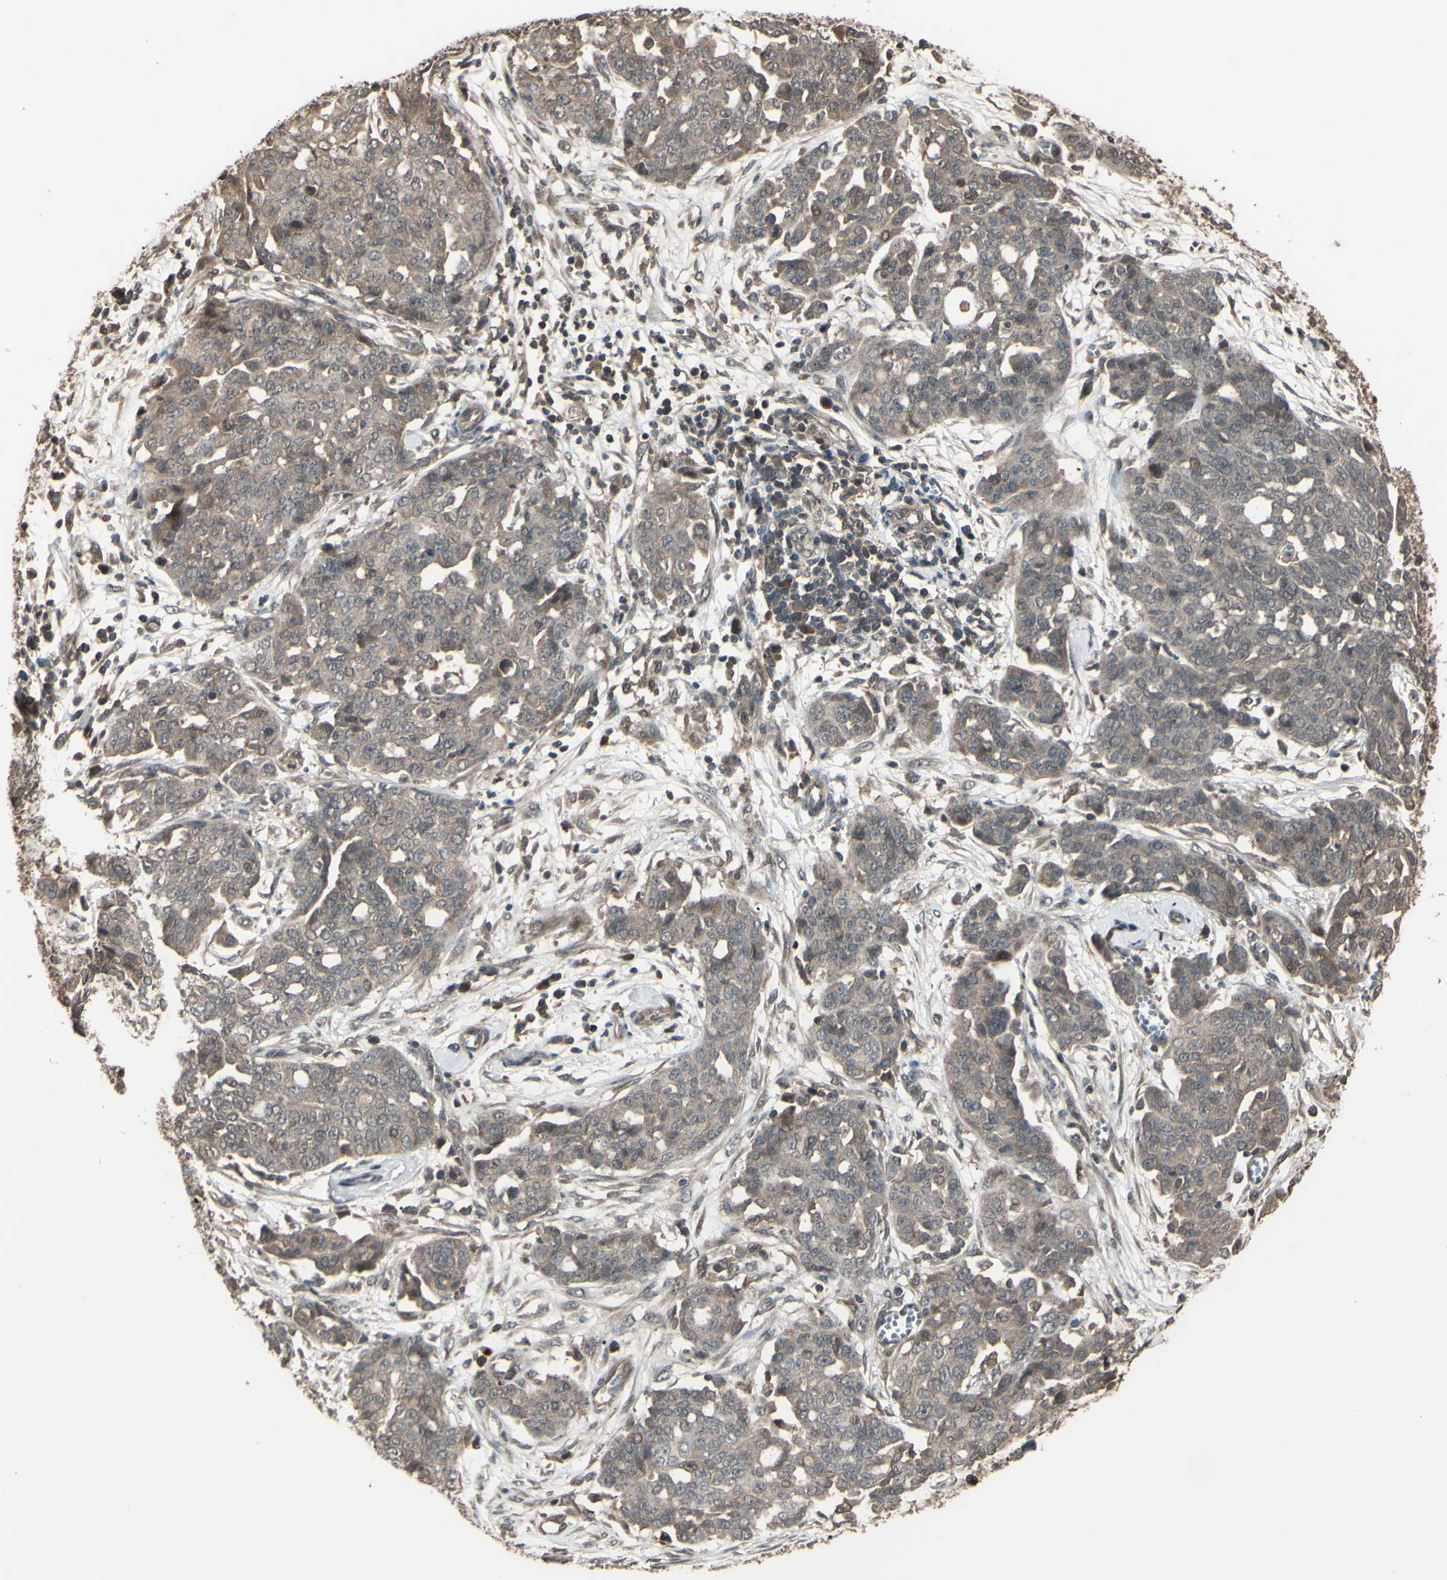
{"staining": {"intensity": "weak", "quantity": ">75%", "location": "cytoplasmic/membranous"}, "tissue": "ovarian cancer", "cell_type": "Tumor cells", "image_type": "cancer", "snomed": [{"axis": "morphology", "description": "Cystadenocarcinoma, serous, NOS"}, {"axis": "topography", "description": "Soft tissue"}, {"axis": "topography", "description": "Ovary"}], "caption": "DAB immunohistochemical staining of ovarian cancer (serous cystadenocarcinoma) exhibits weak cytoplasmic/membranous protein positivity in approximately >75% of tumor cells.", "gene": "GNAS", "patient": {"sex": "female", "age": 57}}